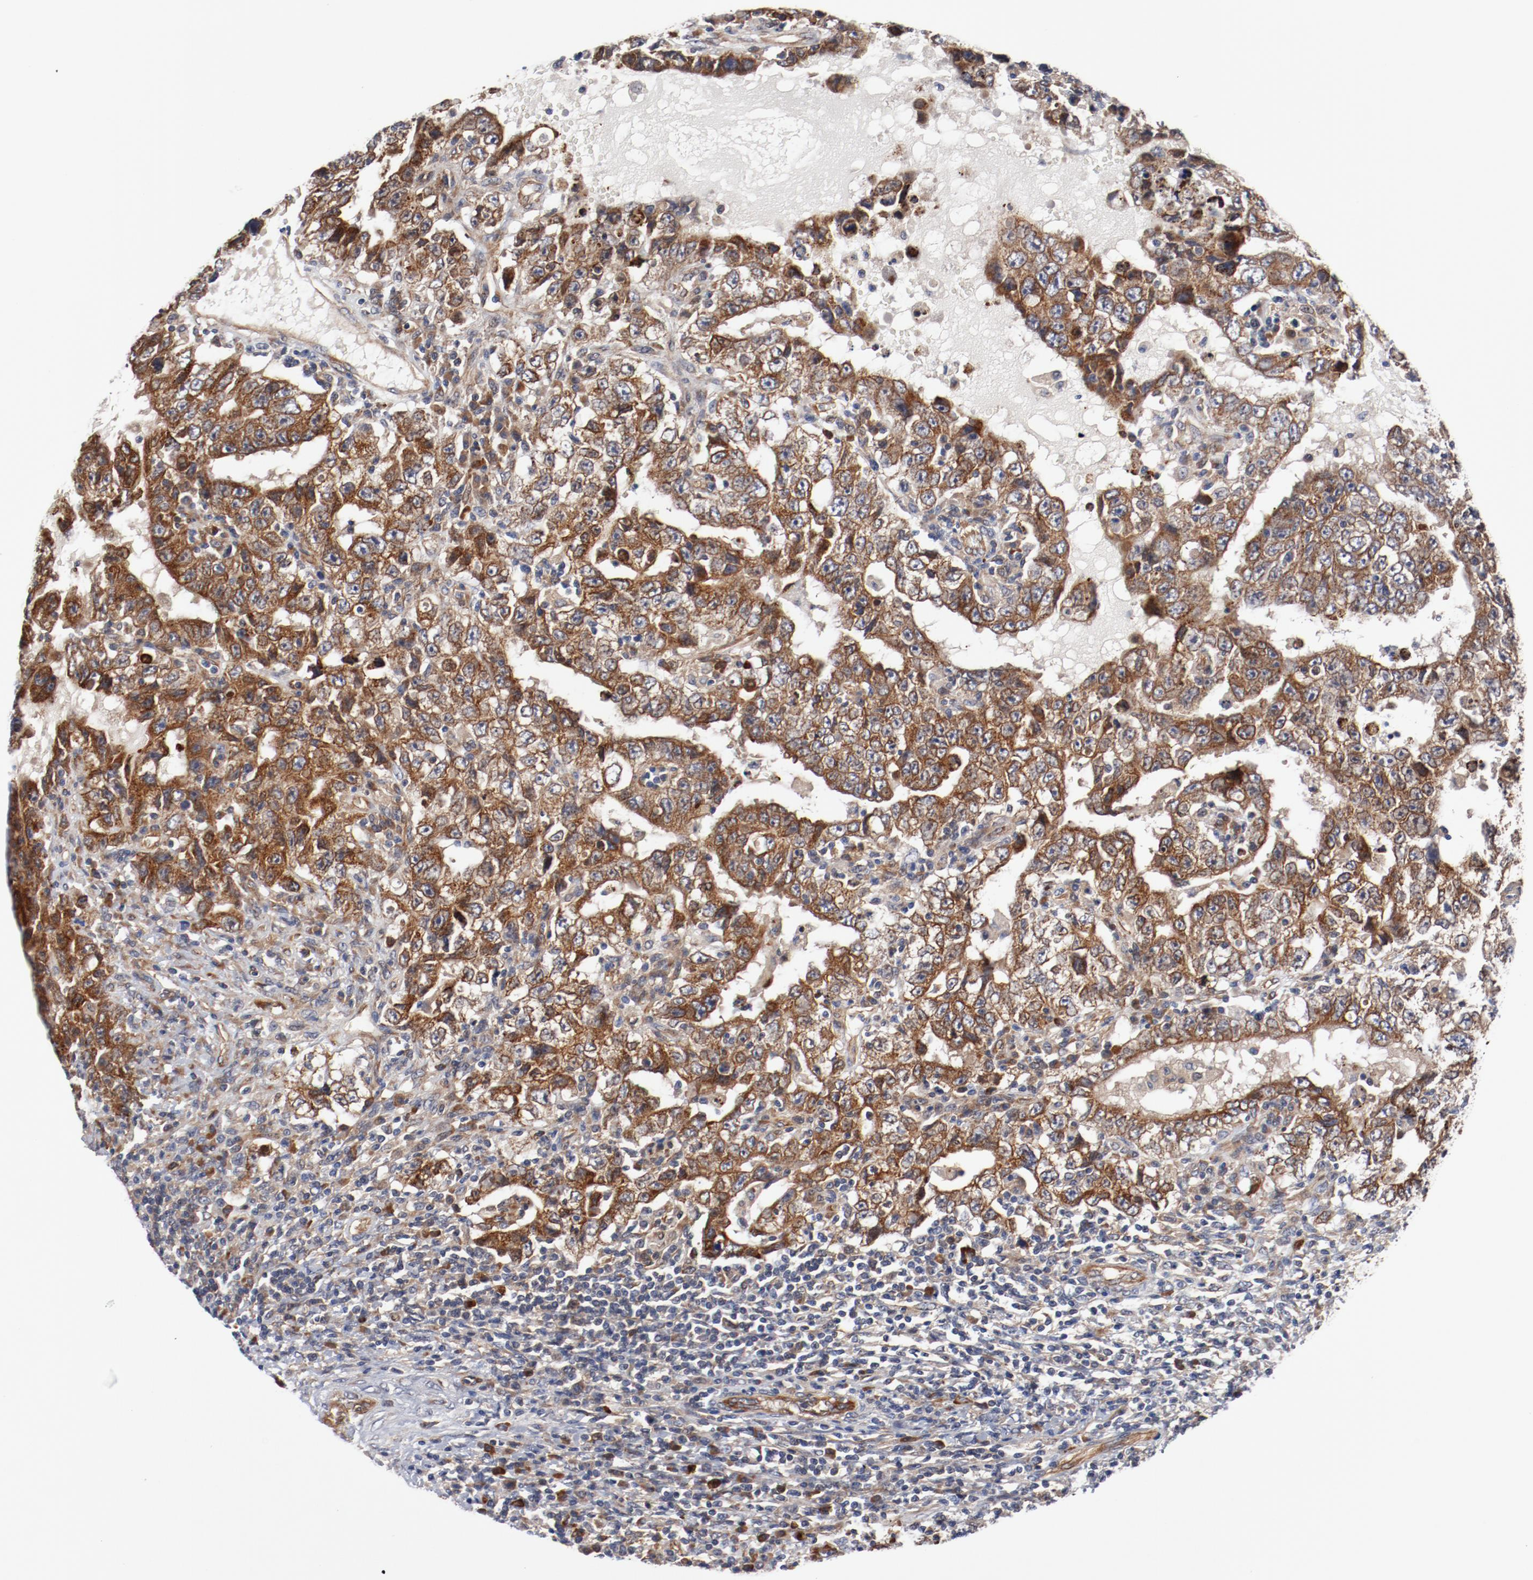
{"staining": {"intensity": "moderate", "quantity": ">75%", "location": "cytoplasmic/membranous"}, "tissue": "testis cancer", "cell_type": "Tumor cells", "image_type": "cancer", "snomed": [{"axis": "morphology", "description": "Carcinoma, Embryonal, NOS"}, {"axis": "topography", "description": "Testis"}], "caption": "Immunohistochemistry (IHC) photomicrograph of neoplastic tissue: testis embryonal carcinoma stained using IHC displays medium levels of moderate protein expression localized specifically in the cytoplasmic/membranous of tumor cells, appearing as a cytoplasmic/membranous brown color.", "gene": "PITPNM2", "patient": {"sex": "male", "age": 26}}